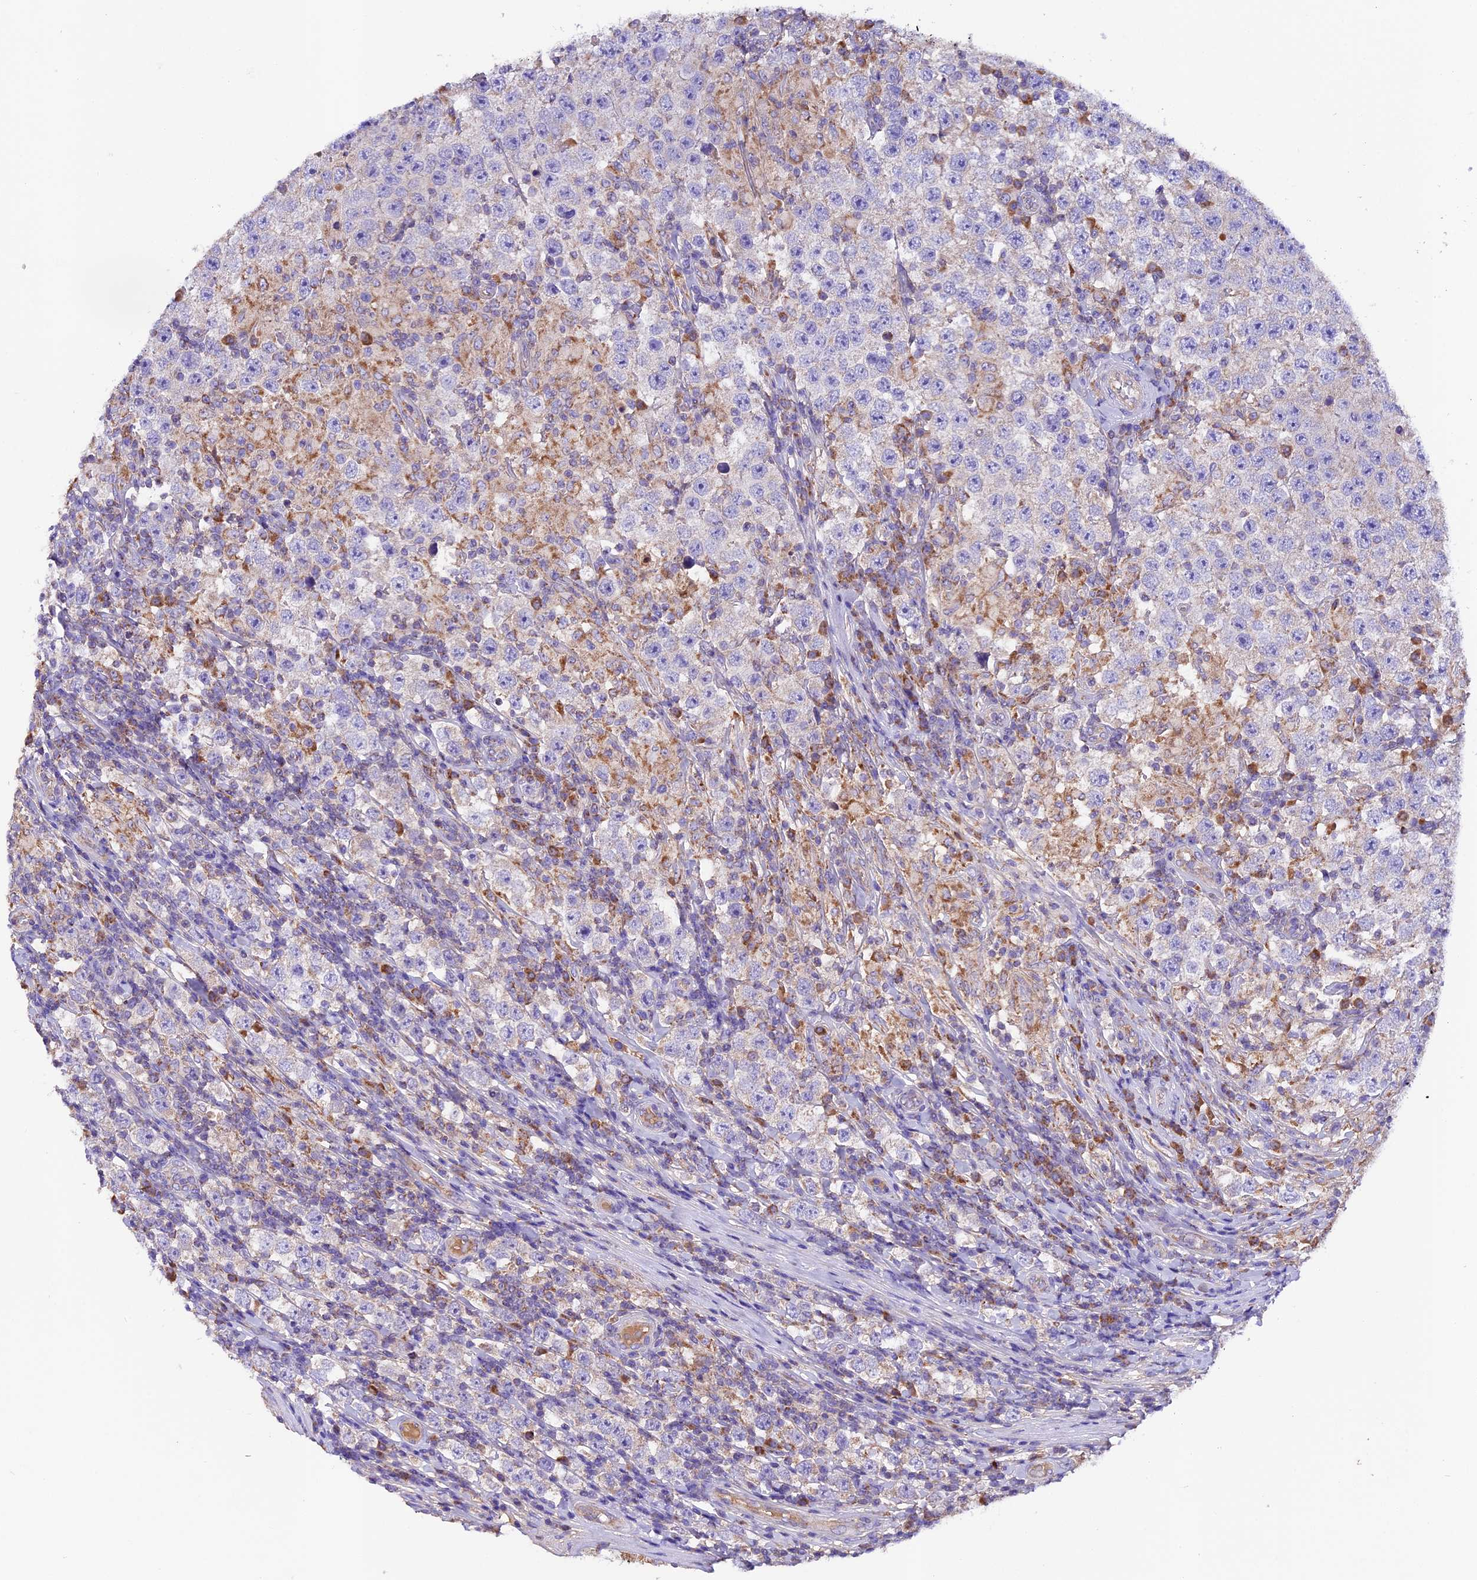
{"staining": {"intensity": "negative", "quantity": "none", "location": "none"}, "tissue": "testis cancer", "cell_type": "Tumor cells", "image_type": "cancer", "snomed": [{"axis": "morphology", "description": "Normal tissue, NOS"}, {"axis": "morphology", "description": "Urothelial carcinoma, High grade"}, {"axis": "morphology", "description": "Seminoma, NOS"}, {"axis": "morphology", "description": "Carcinoma, Embryonal, NOS"}, {"axis": "topography", "description": "Urinary bladder"}, {"axis": "topography", "description": "Testis"}], "caption": "IHC micrograph of neoplastic tissue: testis urothelial carcinoma (high-grade) stained with DAB reveals no significant protein staining in tumor cells.", "gene": "SIX5", "patient": {"sex": "male", "age": 41}}